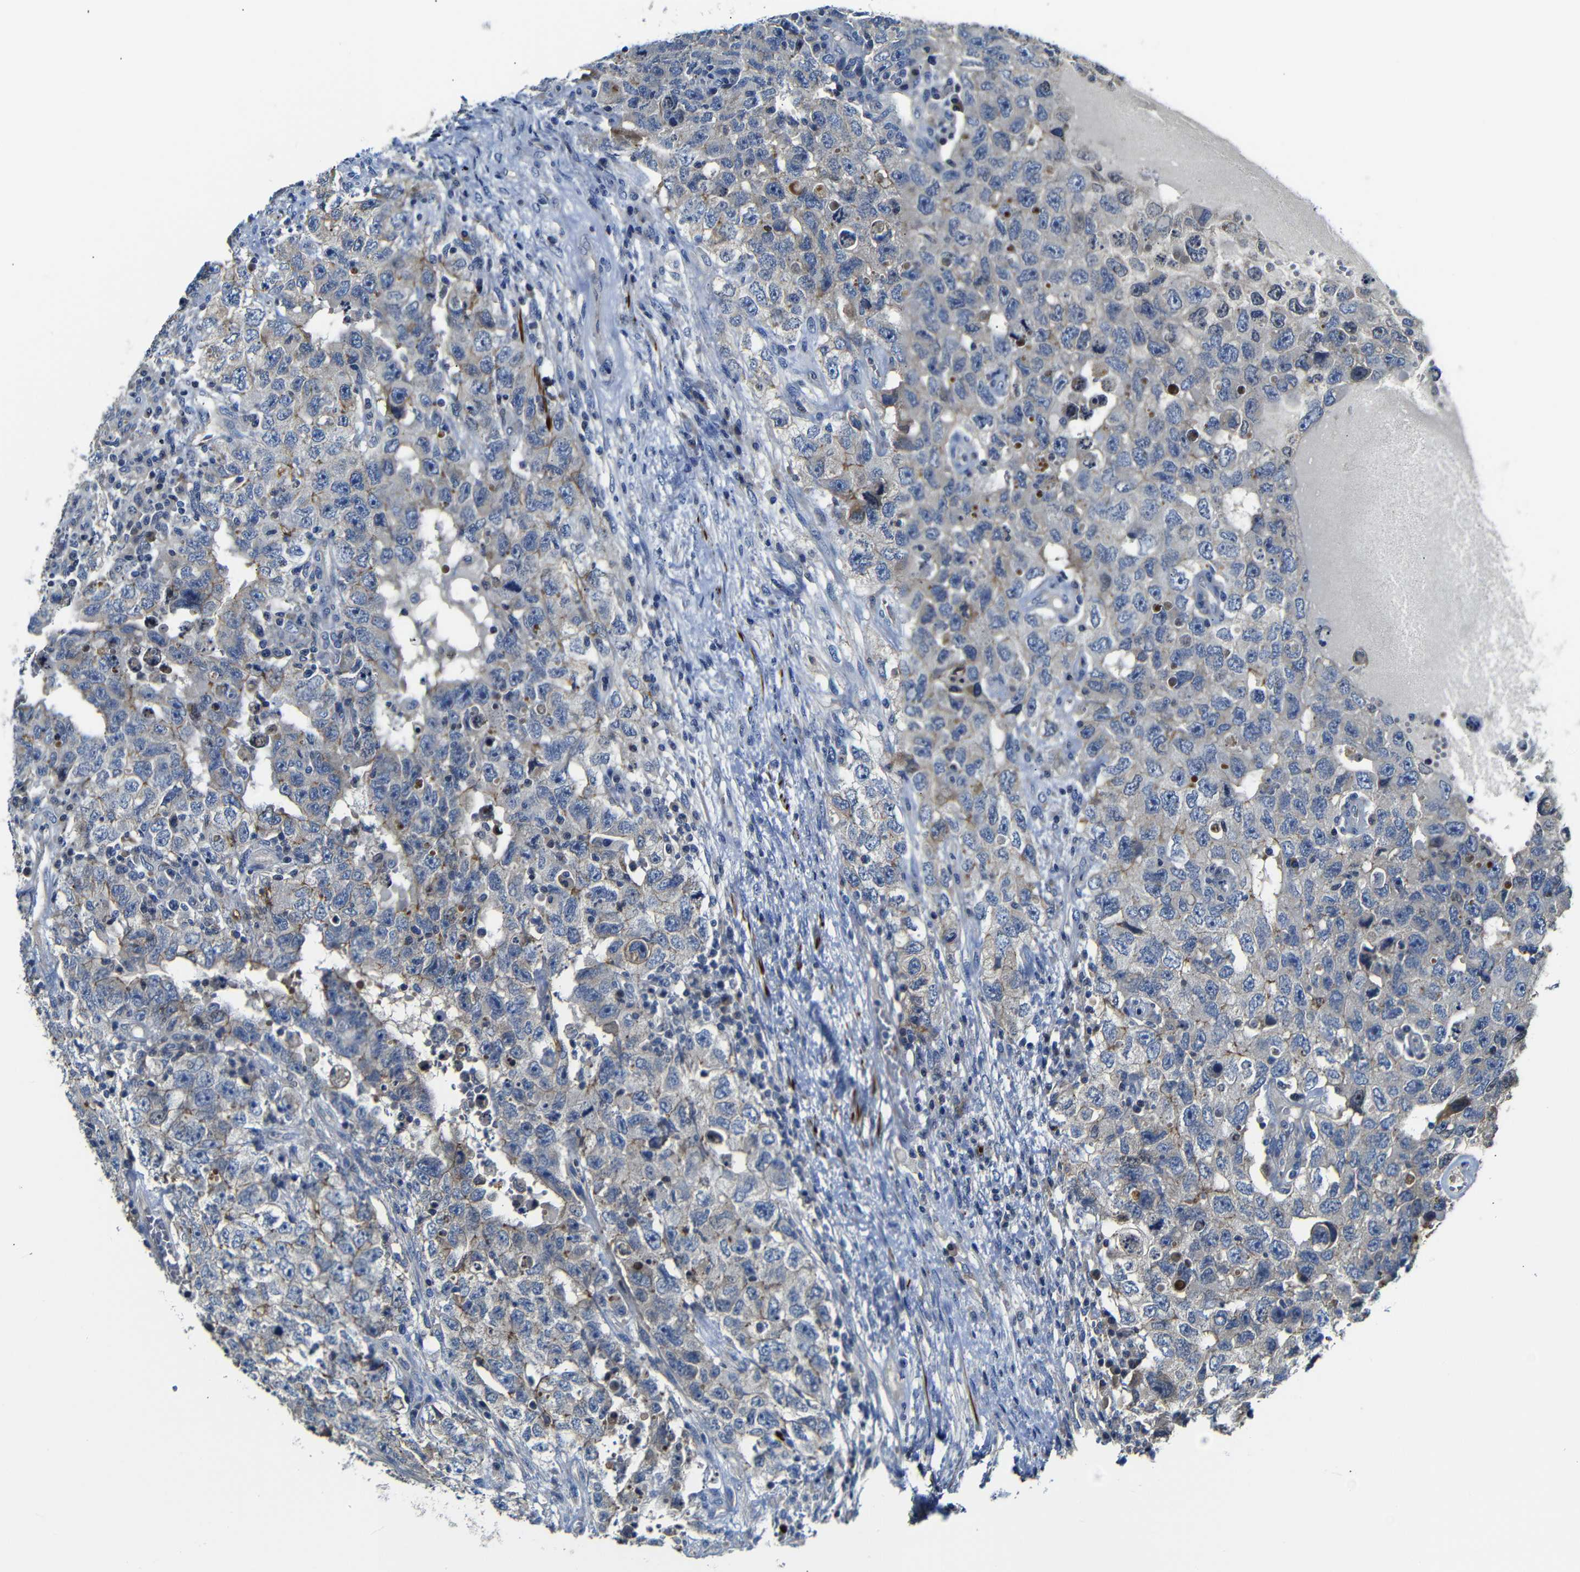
{"staining": {"intensity": "weak", "quantity": "25%-75%", "location": "cytoplasmic/membranous"}, "tissue": "testis cancer", "cell_type": "Tumor cells", "image_type": "cancer", "snomed": [{"axis": "morphology", "description": "Carcinoma, Embryonal, NOS"}, {"axis": "topography", "description": "Testis"}], "caption": "Embryonal carcinoma (testis) stained with IHC demonstrates weak cytoplasmic/membranous expression in about 25%-75% of tumor cells. (DAB (3,3'-diaminobenzidine) IHC with brightfield microscopy, high magnification).", "gene": "AFDN", "patient": {"sex": "male", "age": 26}}